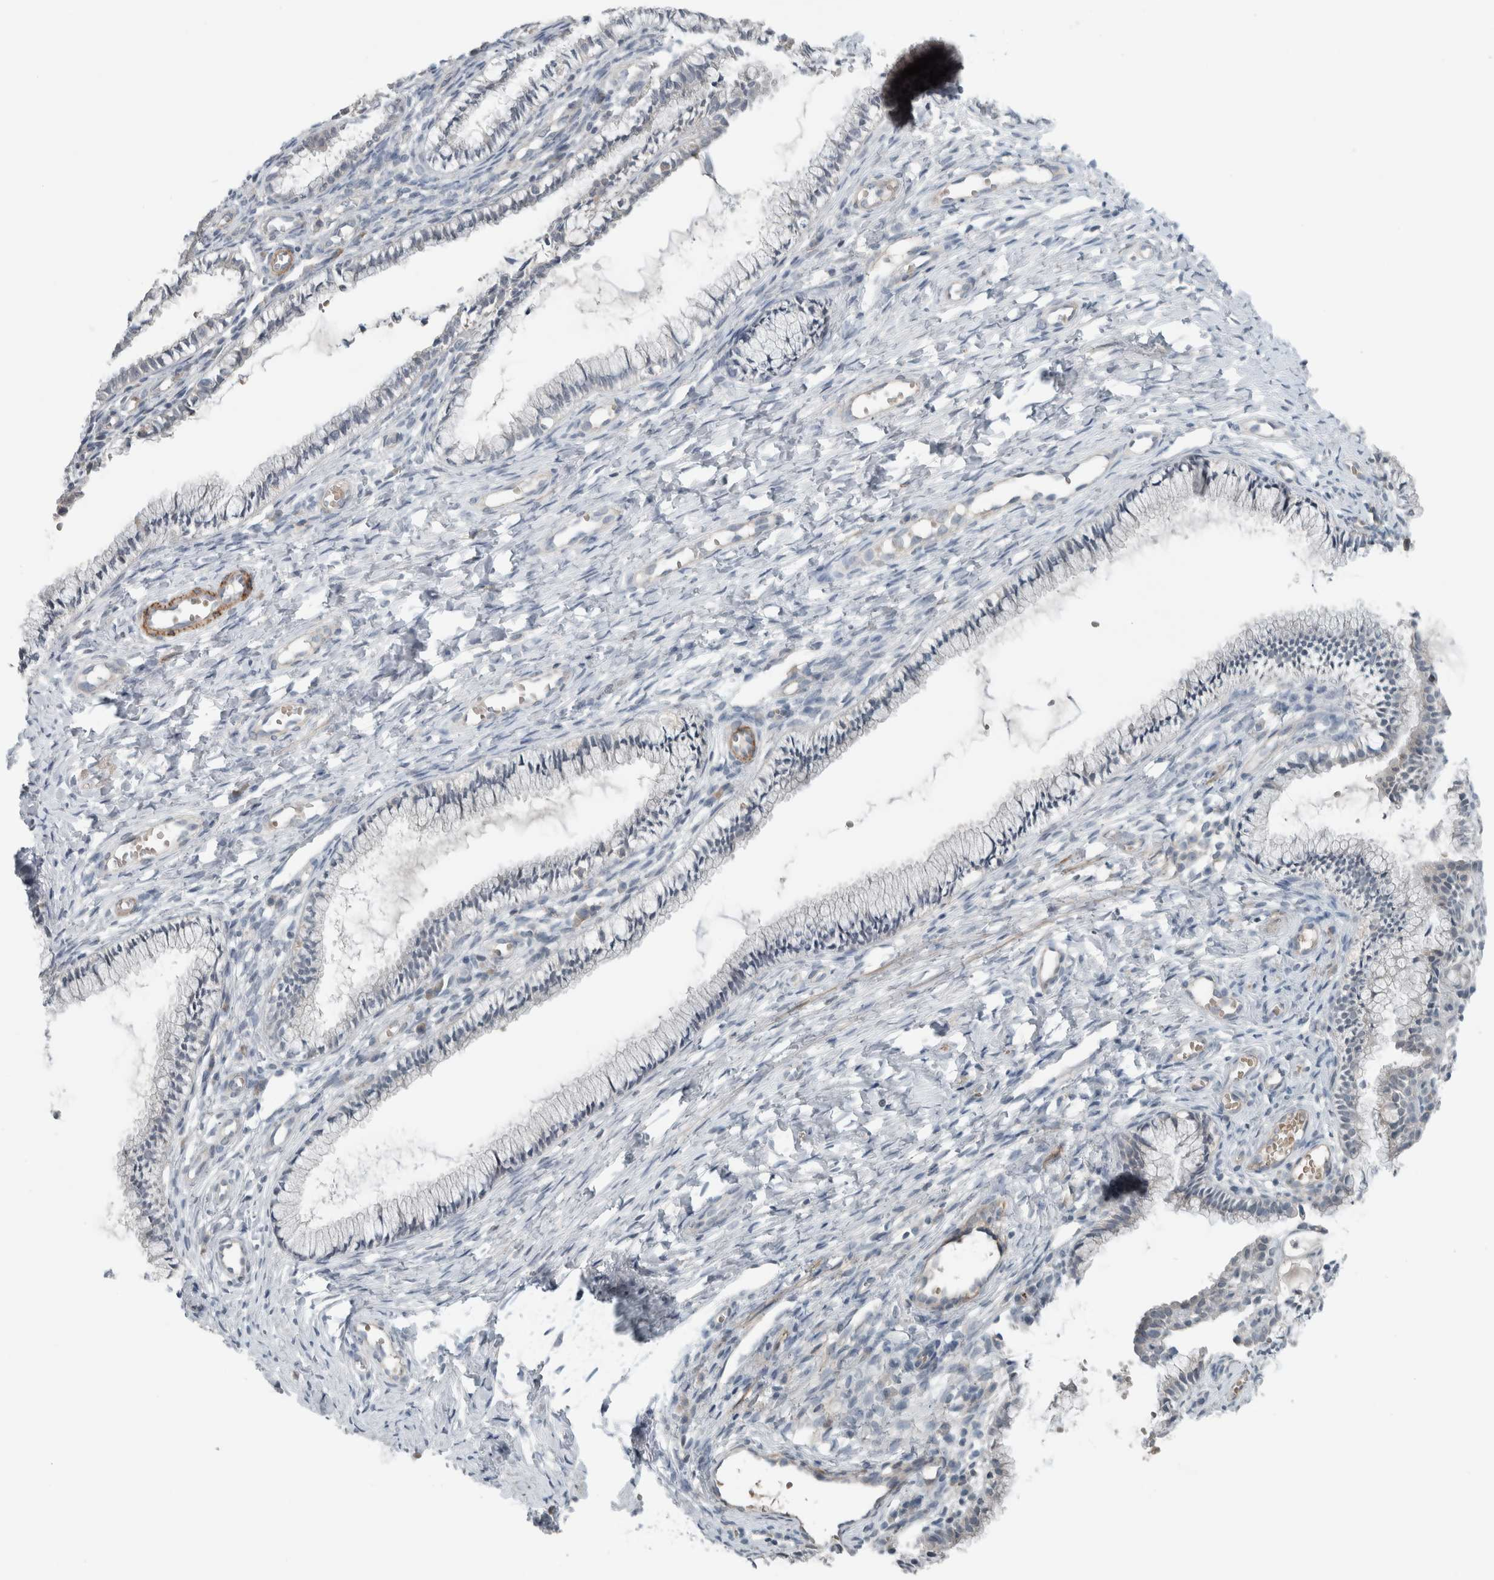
{"staining": {"intensity": "negative", "quantity": "none", "location": "none"}, "tissue": "cervix", "cell_type": "Glandular cells", "image_type": "normal", "snomed": [{"axis": "morphology", "description": "Normal tissue, NOS"}, {"axis": "topography", "description": "Cervix"}], "caption": "A high-resolution photomicrograph shows immunohistochemistry (IHC) staining of unremarkable cervix, which demonstrates no significant positivity in glandular cells.", "gene": "JADE2", "patient": {"sex": "female", "age": 27}}